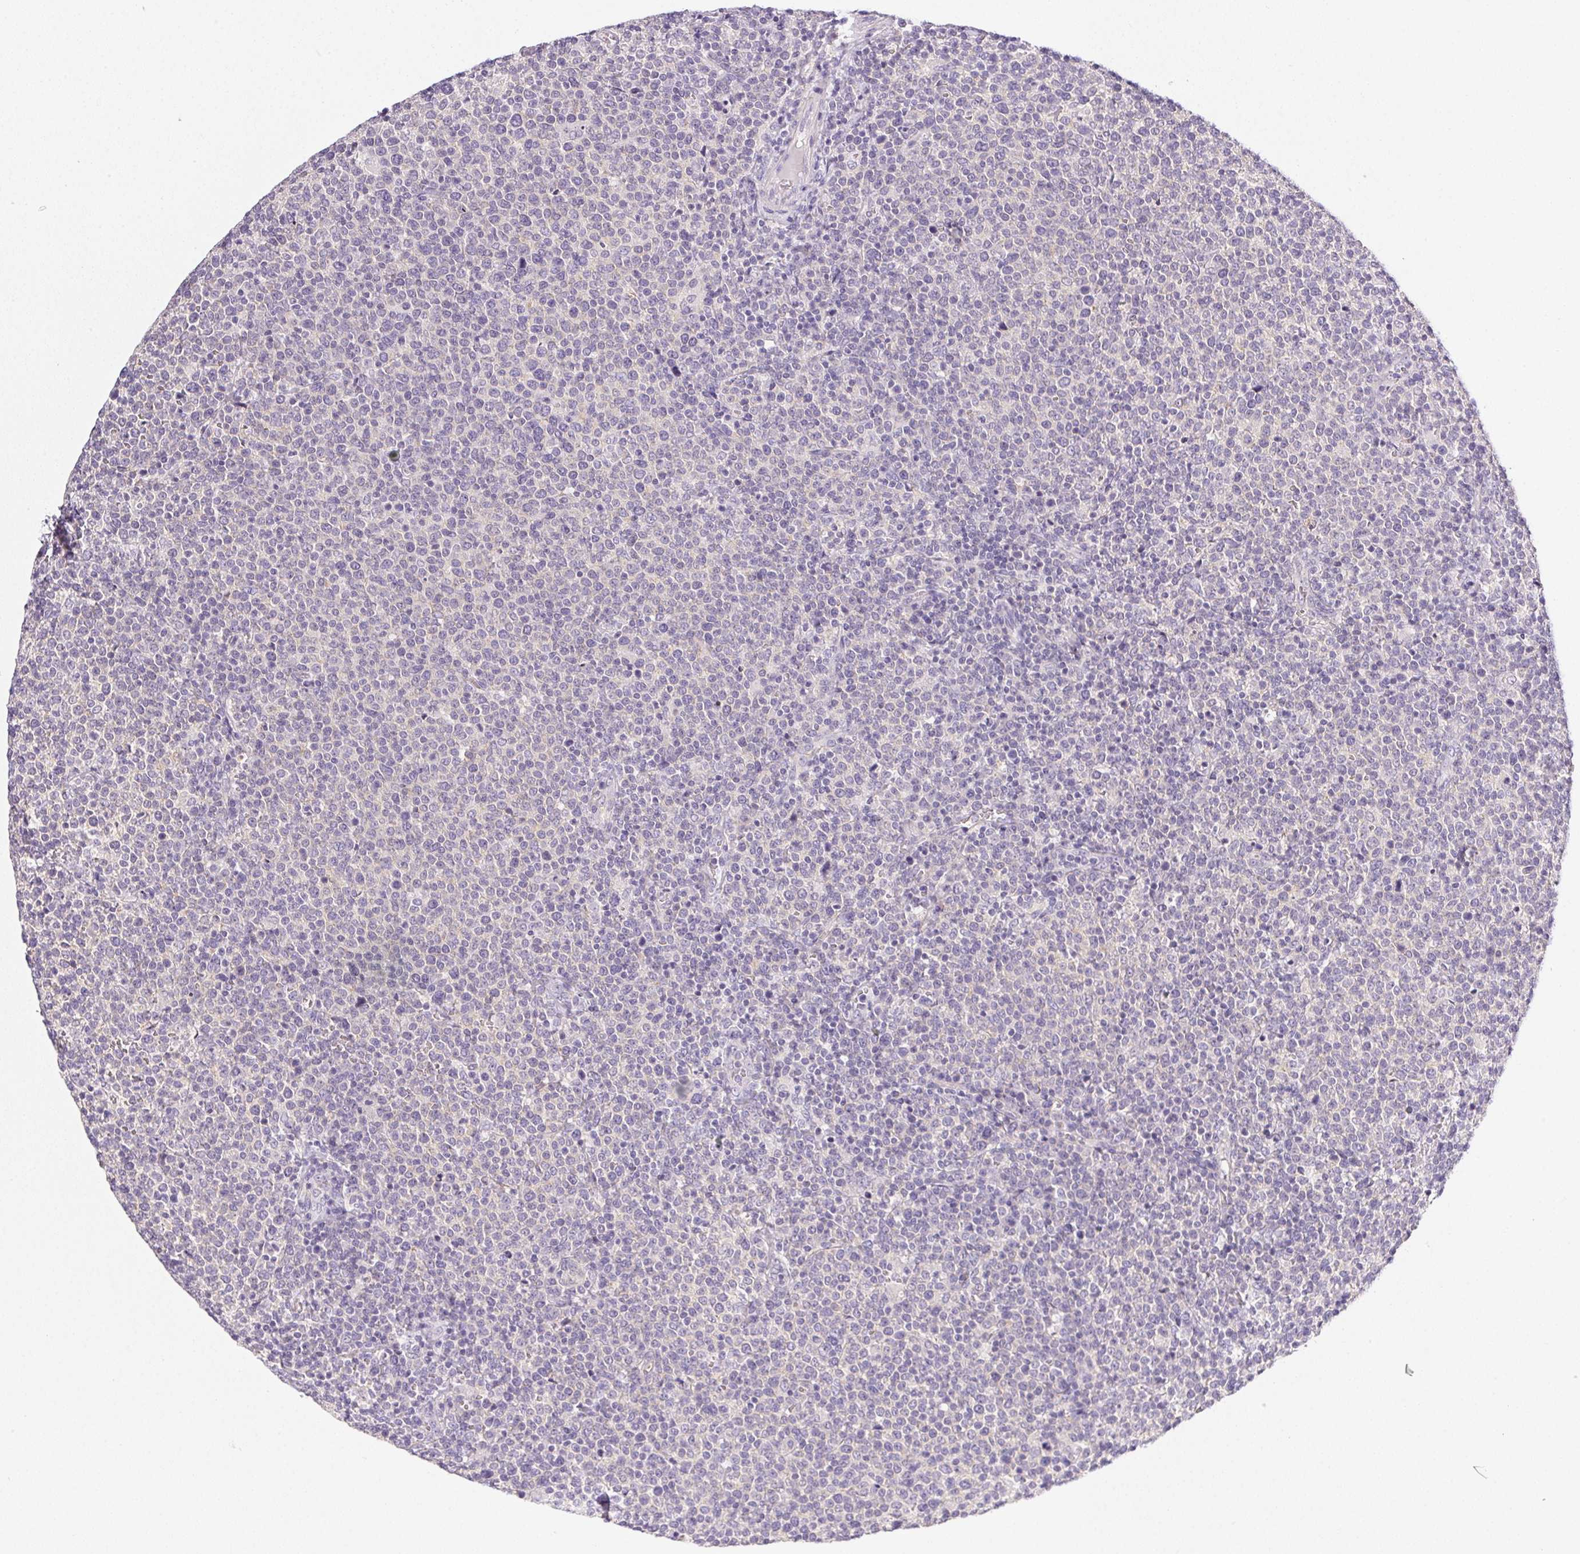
{"staining": {"intensity": "negative", "quantity": "none", "location": "none"}, "tissue": "lymphoma", "cell_type": "Tumor cells", "image_type": "cancer", "snomed": [{"axis": "morphology", "description": "Malignant lymphoma, non-Hodgkin's type, High grade"}, {"axis": "topography", "description": "Lymph node"}], "caption": "The photomicrograph reveals no significant positivity in tumor cells of lymphoma. Nuclei are stained in blue.", "gene": "SLC17A7", "patient": {"sex": "male", "age": 61}}